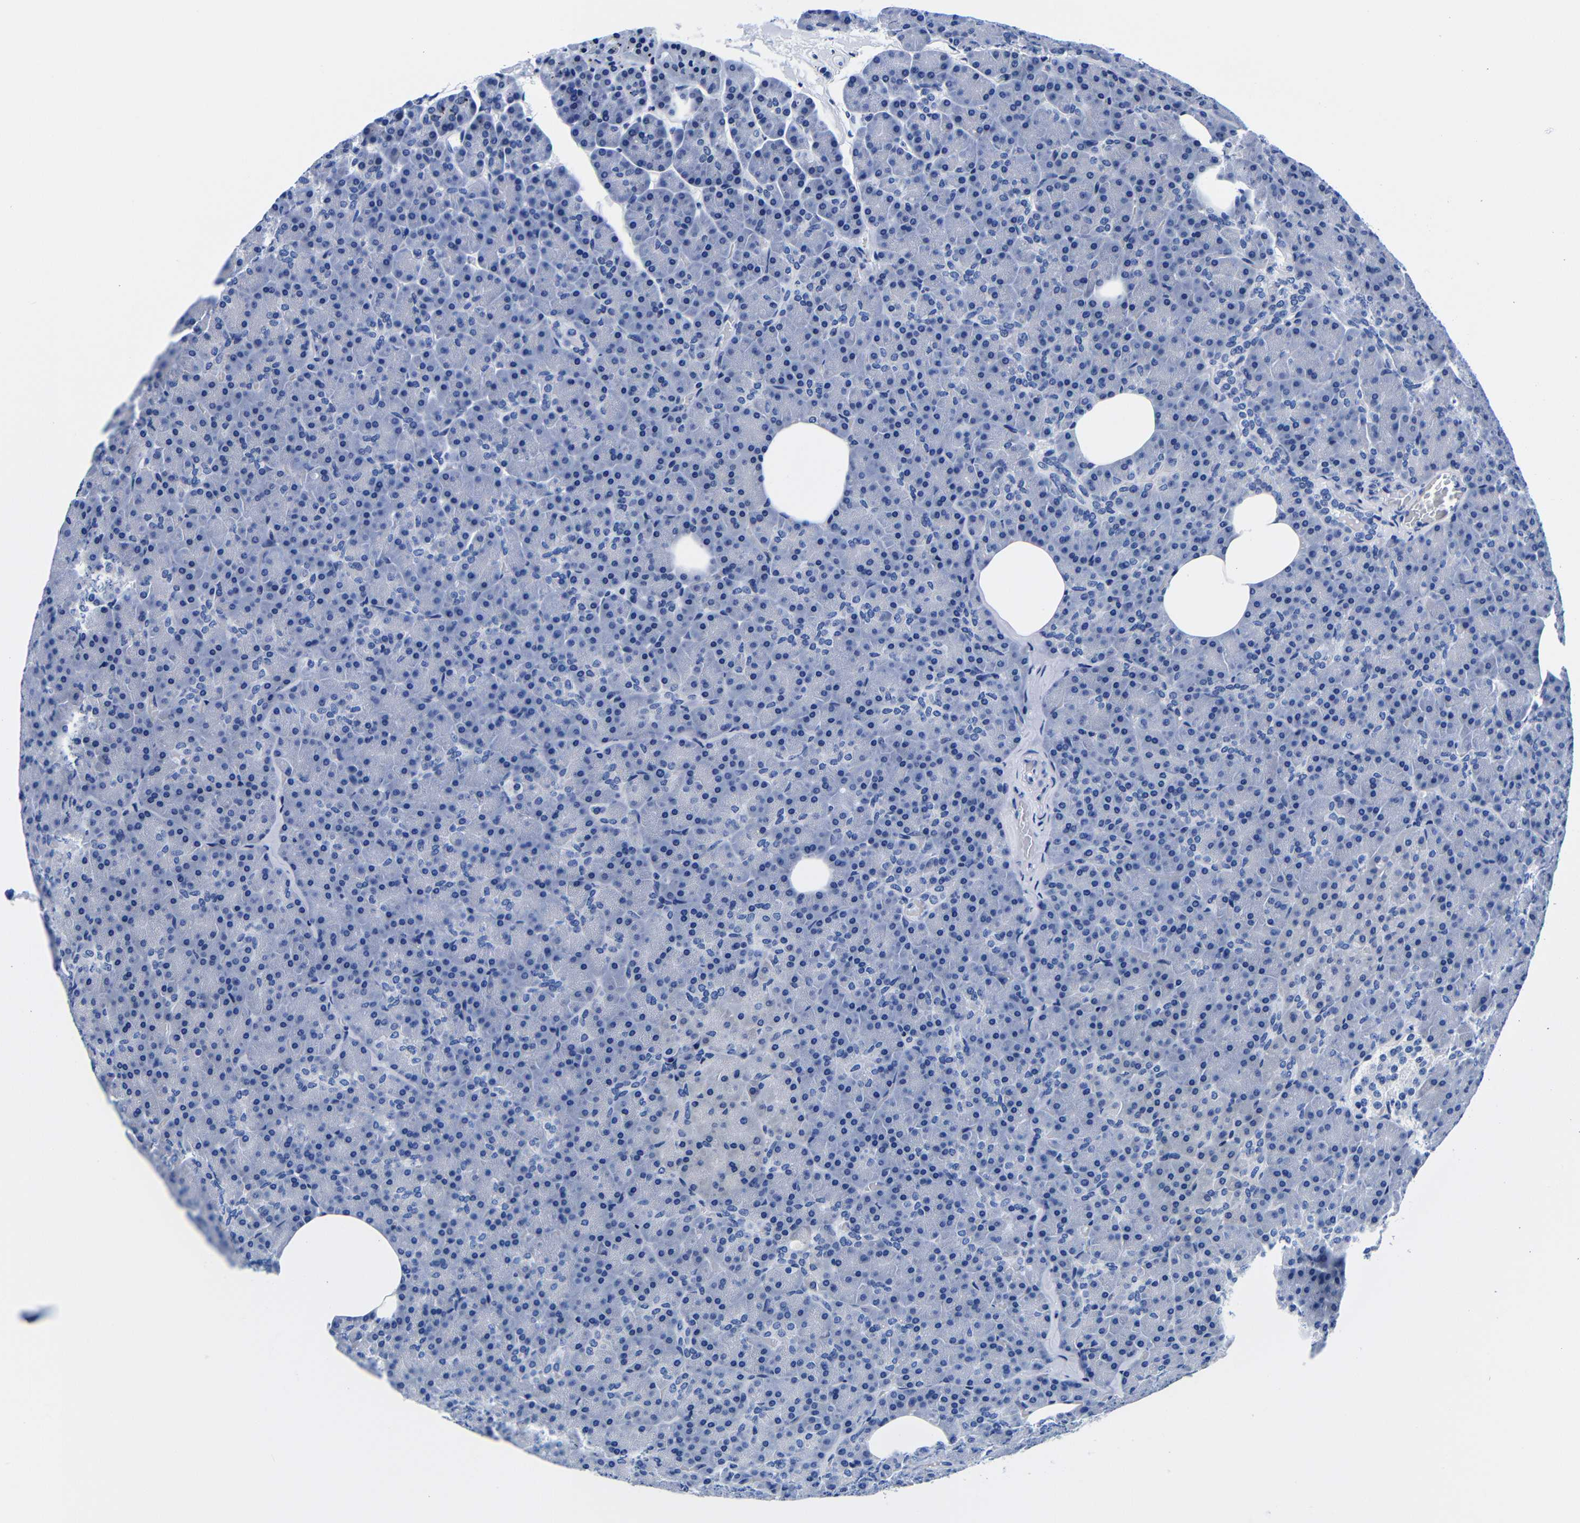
{"staining": {"intensity": "negative", "quantity": "none", "location": "none"}, "tissue": "pancreas", "cell_type": "Exocrine glandular cells", "image_type": "normal", "snomed": [{"axis": "morphology", "description": "Normal tissue, NOS"}, {"axis": "topography", "description": "Pancreas"}], "caption": "High power microscopy photomicrograph of an immunohistochemistry photomicrograph of benign pancreas, revealing no significant positivity in exocrine glandular cells.", "gene": "CLEC4G", "patient": {"sex": "female", "age": 35}}